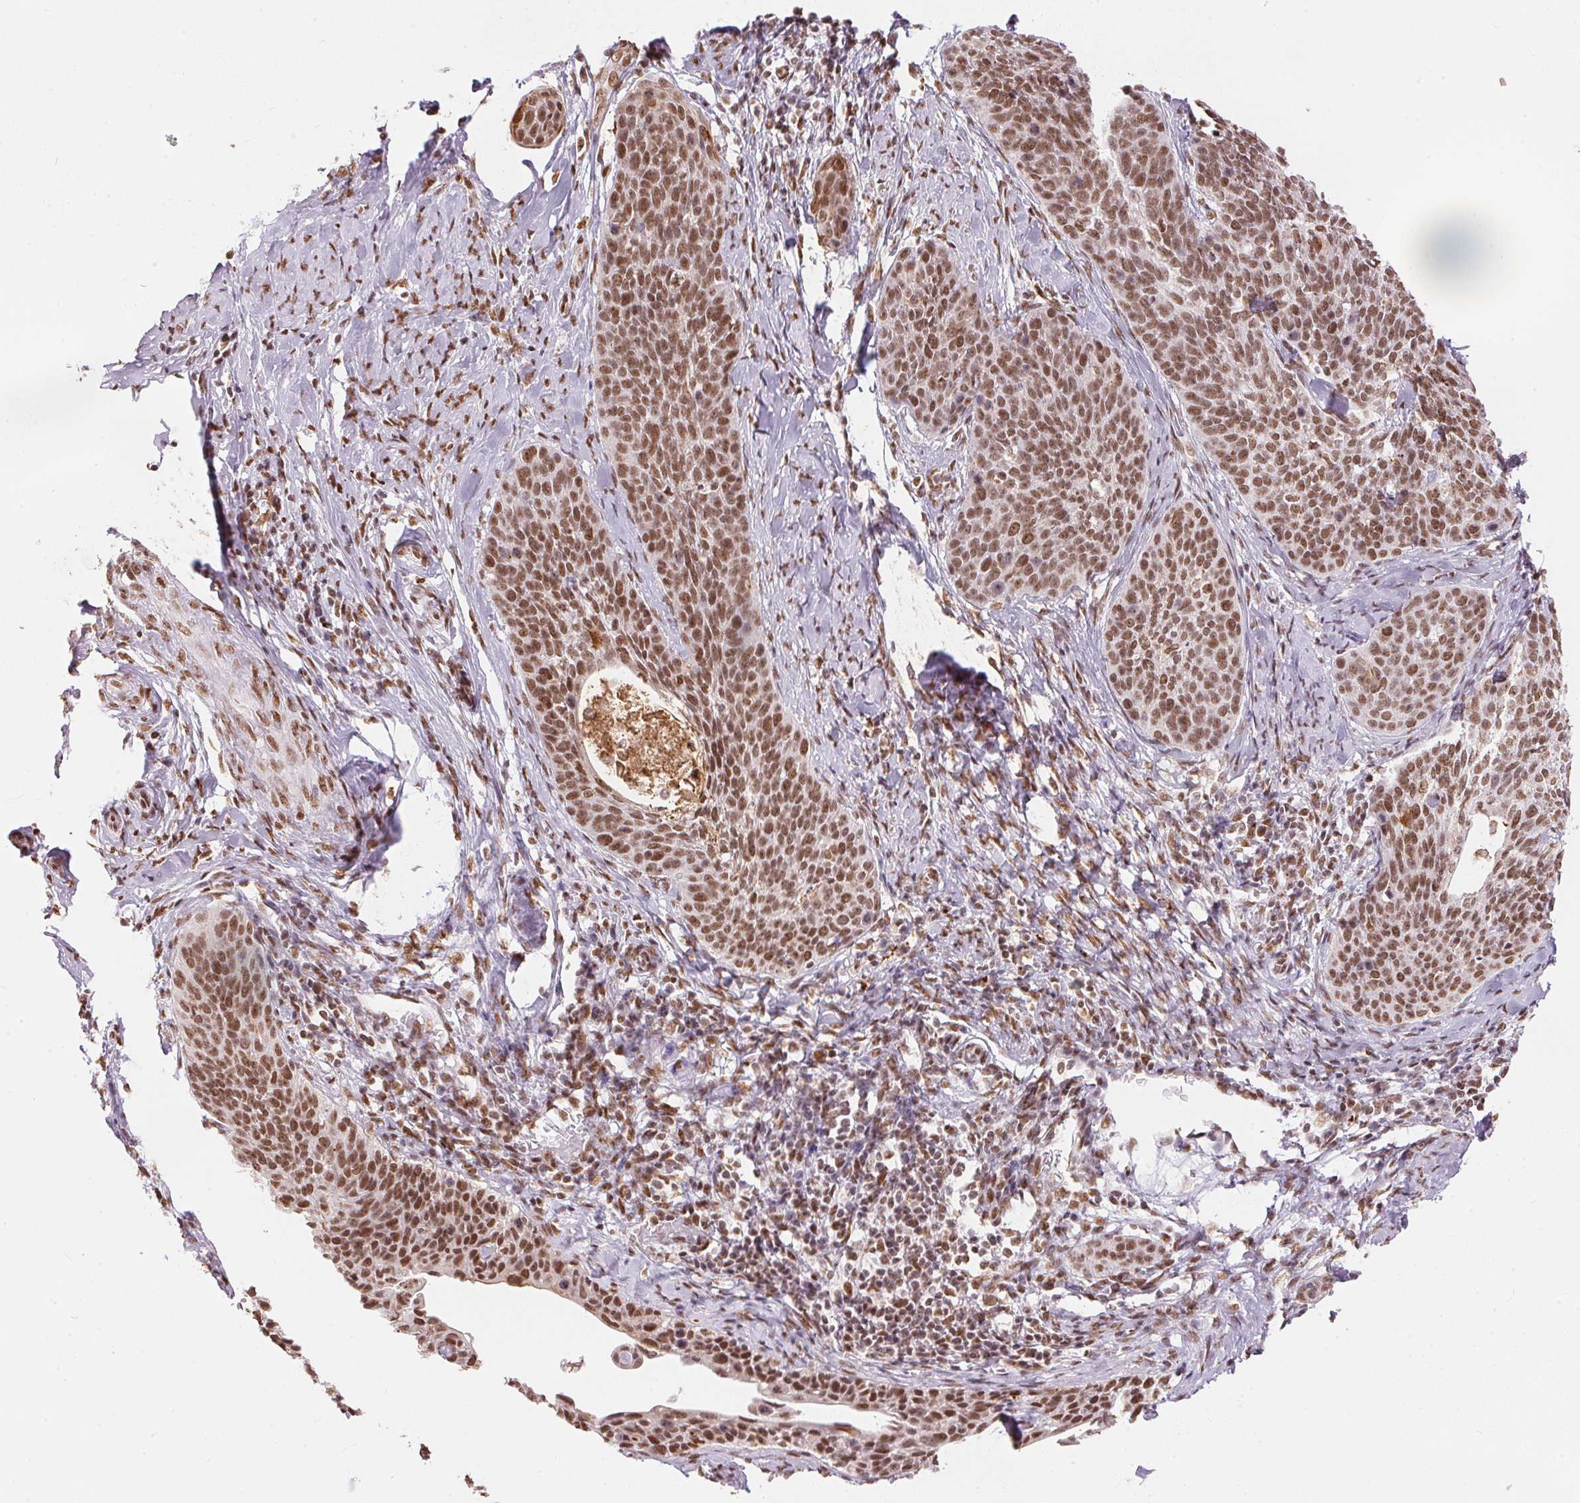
{"staining": {"intensity": "moderate", "quantity": ">75%", "location": "nuclear"}, "tissue": "cervical cancer", "cell_type": "Tumor cells", "image_type": "cancer", "snomed": [{"axis": "morphology", "description": "Squamous cell carcinoma, NOS"}, {"axis": "topography", "description": "Cervix"}], "caption": "Immunohistochemistry (IHC) histopathology image of human cervical cancer stained for a protein (brown), which exhibits medium levels of moderate nuclear staining in about >75% of tumor cells.", "gene": "NFE2L1", "patient": {"sex": "female", "age": 69}}